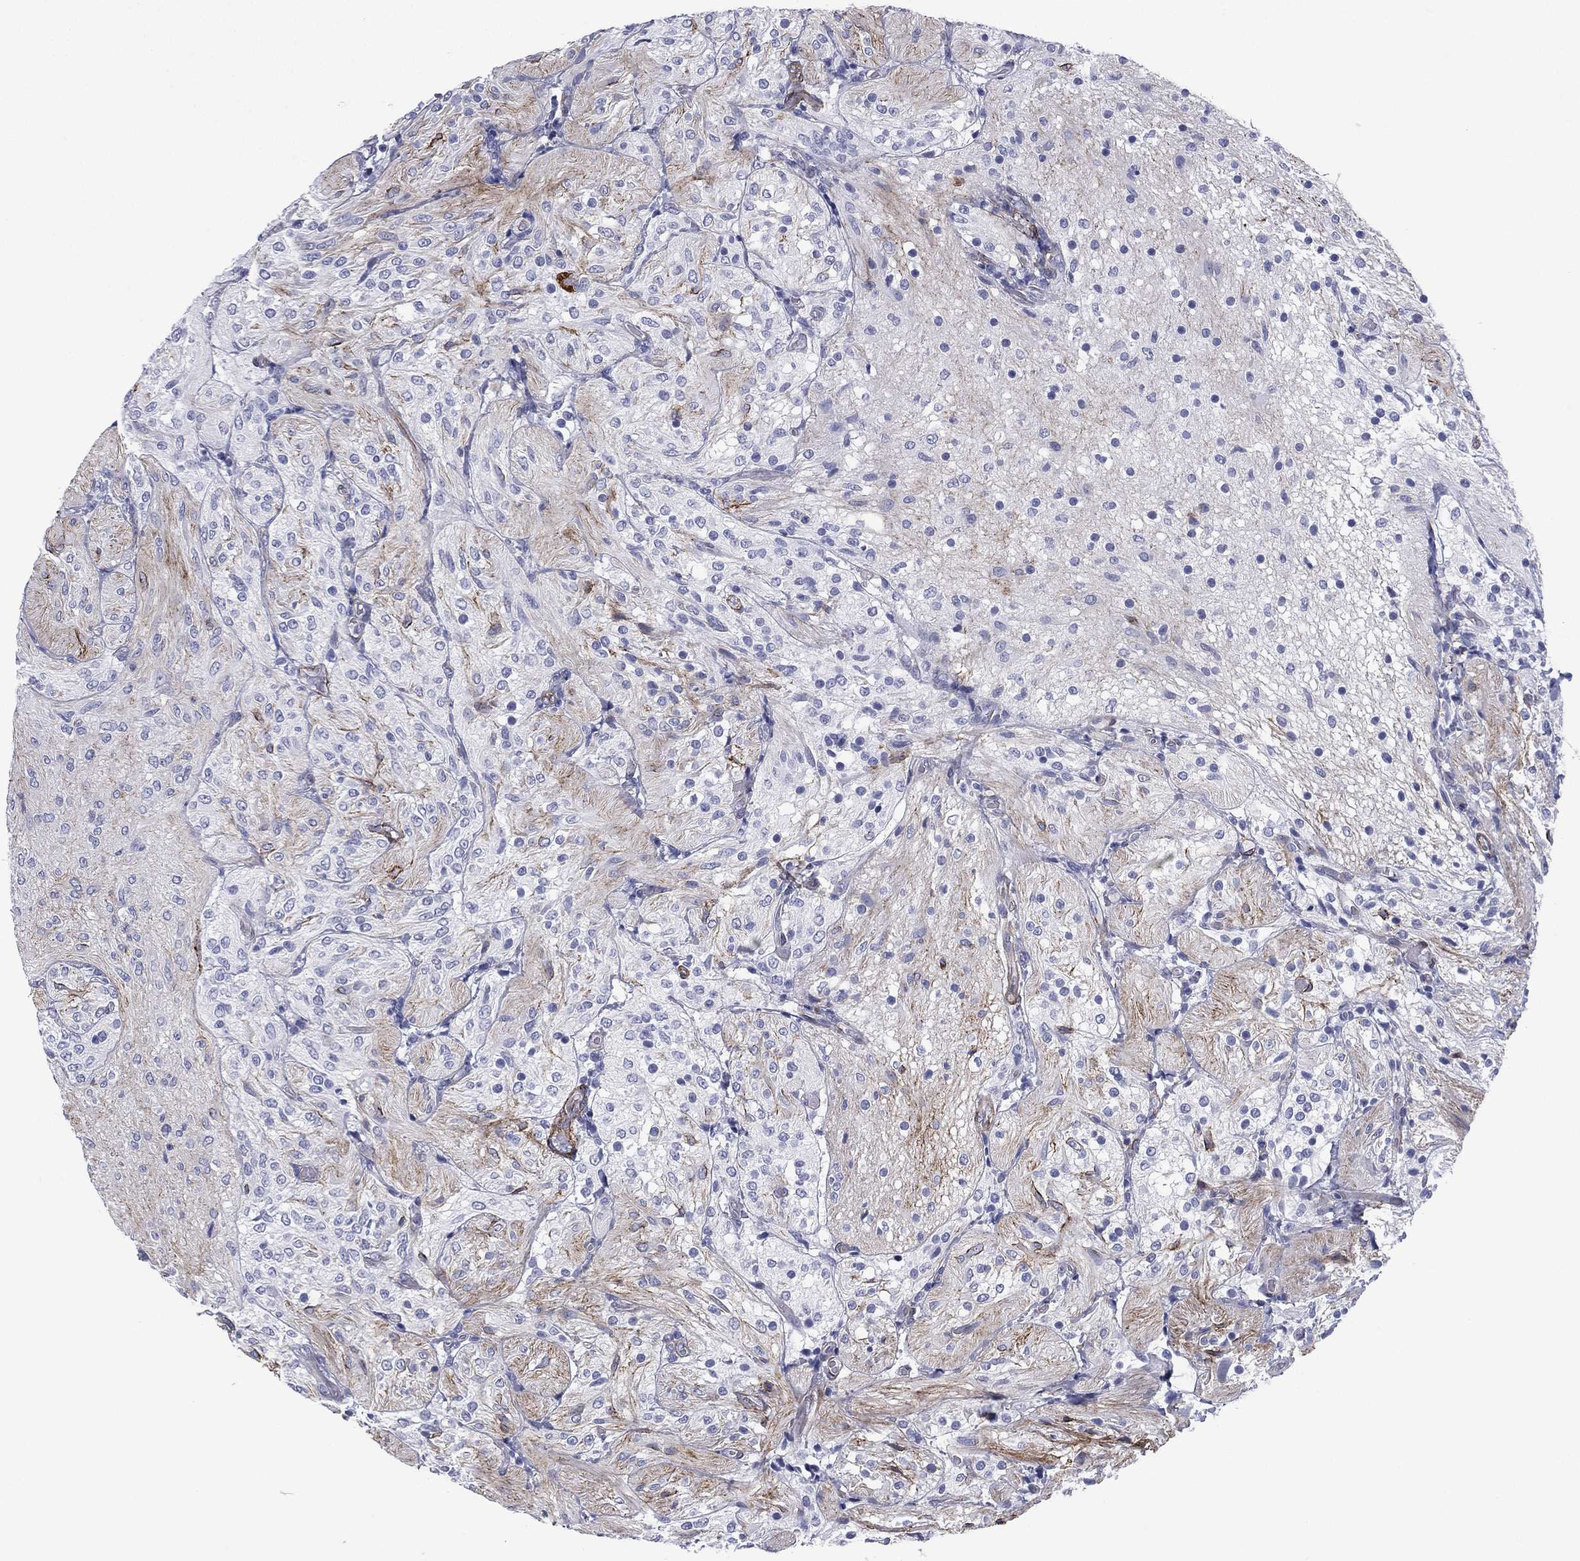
{"staining": {"intensity": "negative", "quantity": "none", "location": "none"}, "tissue": "glioma", "cell_type": "Tumor cells", "image_type": "cancer", "snomed": [{"axis": "morphology", "description": "Glioma, malignant, Low grade"}, {"axis": "topography", "description": "Brain"}], "caption": "IHC of human malignant low-grade glioma exhibits no staining in tumor cells.", "gene": "CAVIN3", "patient": {"sex": "male", "age": 3}}